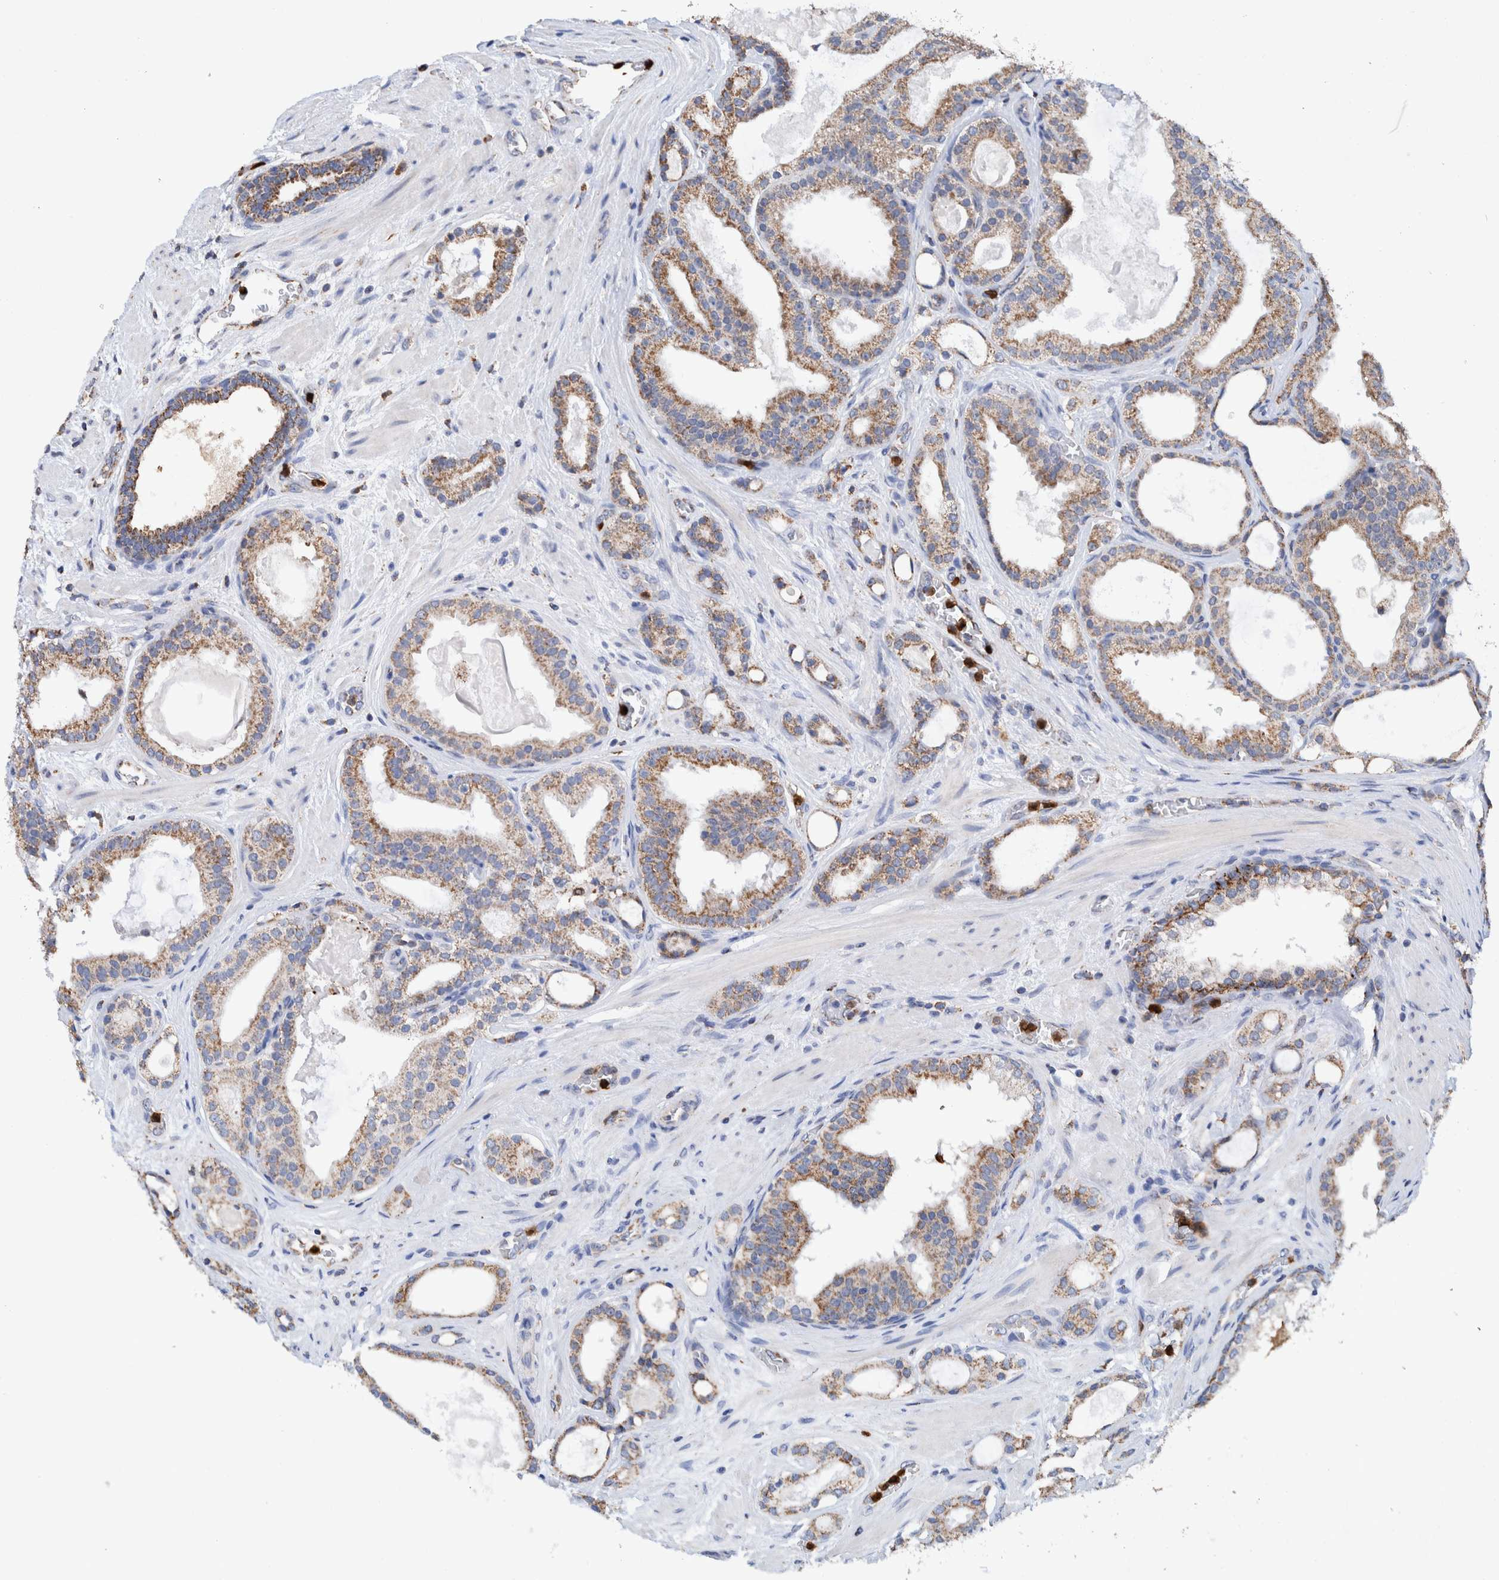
{"staining": {"intensity": "moderate", "quantity": ">75%", "location": "cytoplasmic/membranous"}, "tissue": "prostate cancer", "cell_type": "Tumor cells", "image_type": "cancer", "snomed": [{"axis": "morphology", "description": "Adenocarcinoma, High grade"}, {"axis": "topography", "description": "Prostate"}], "caption": "Immunohistochemistry staining of high-grade adenocarcinoma (prostate), which demonstrates medium levels of moderate cytoplasmic/membranous positivity in about >75% of tumor cells indicating moderate cytoplasmic/membranous protein staining. The staining was performed using DAB (3,3'-diaminobenzidine) (brown) for protein detection and nuclei were counterstained in hematoxylin (blue).", "gene": "DECR1", "patient": {"sex": "male", "age": 60}}